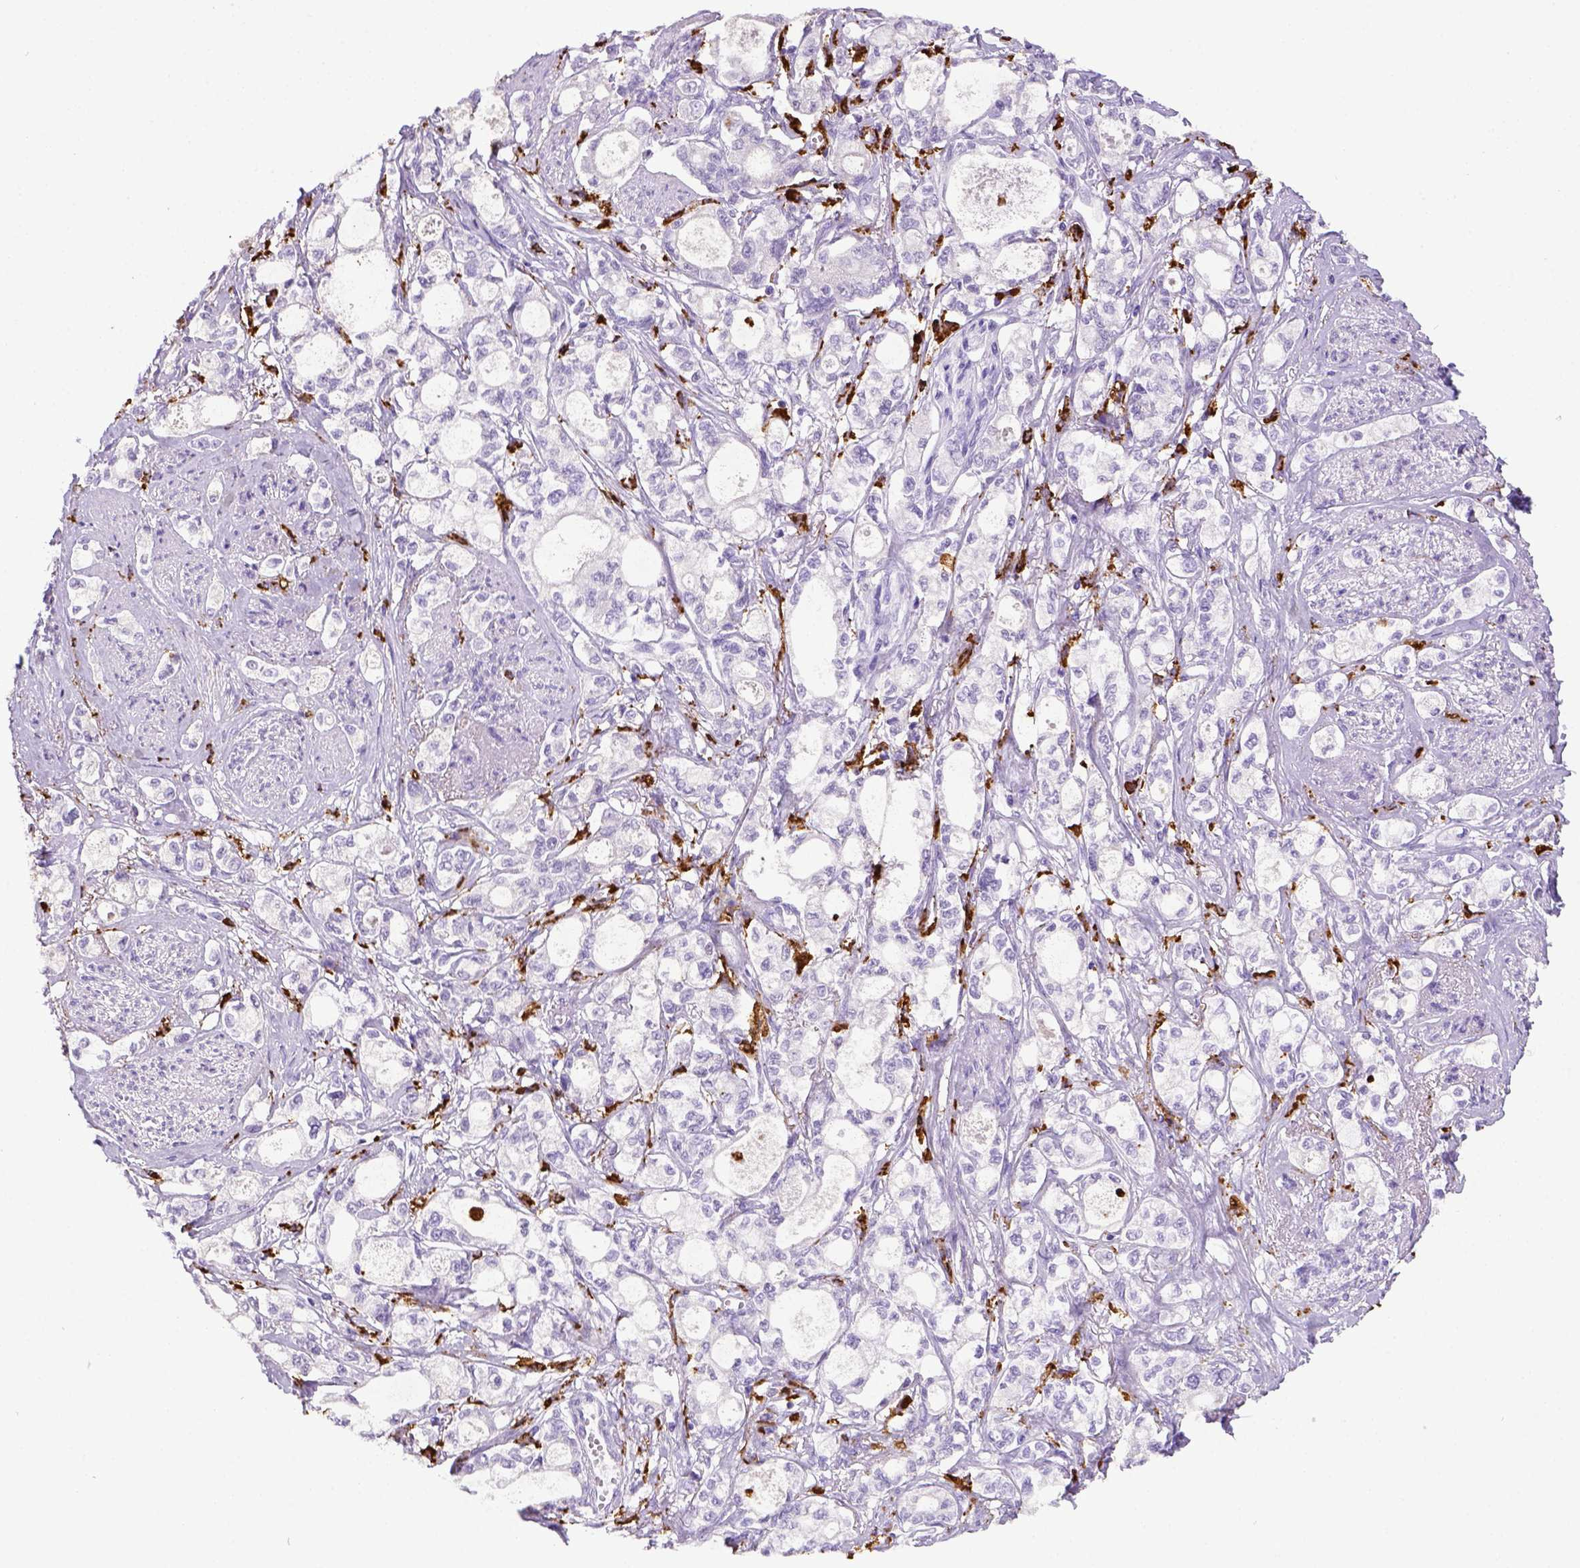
{"staining": {"intensity": "negative", "quantity": "none", "location": "none"}, "tissue": "stomach cancer", "cell_type": "Tumor cells", "image_type": "cancer", "snomed": [{"axis": "morphology", "description": "Adenocarcinoma, NOS"}, {"axis": "topography", "description": "Stomach"}], "caption": "Immunohistochemistry photomicrograph of neoplastic tissue: stomach cancer stained with DAB reveals no significant protein staining in tumor cells.", "gene": "CD68", "patient": {"sex": "male", "age": 63}}